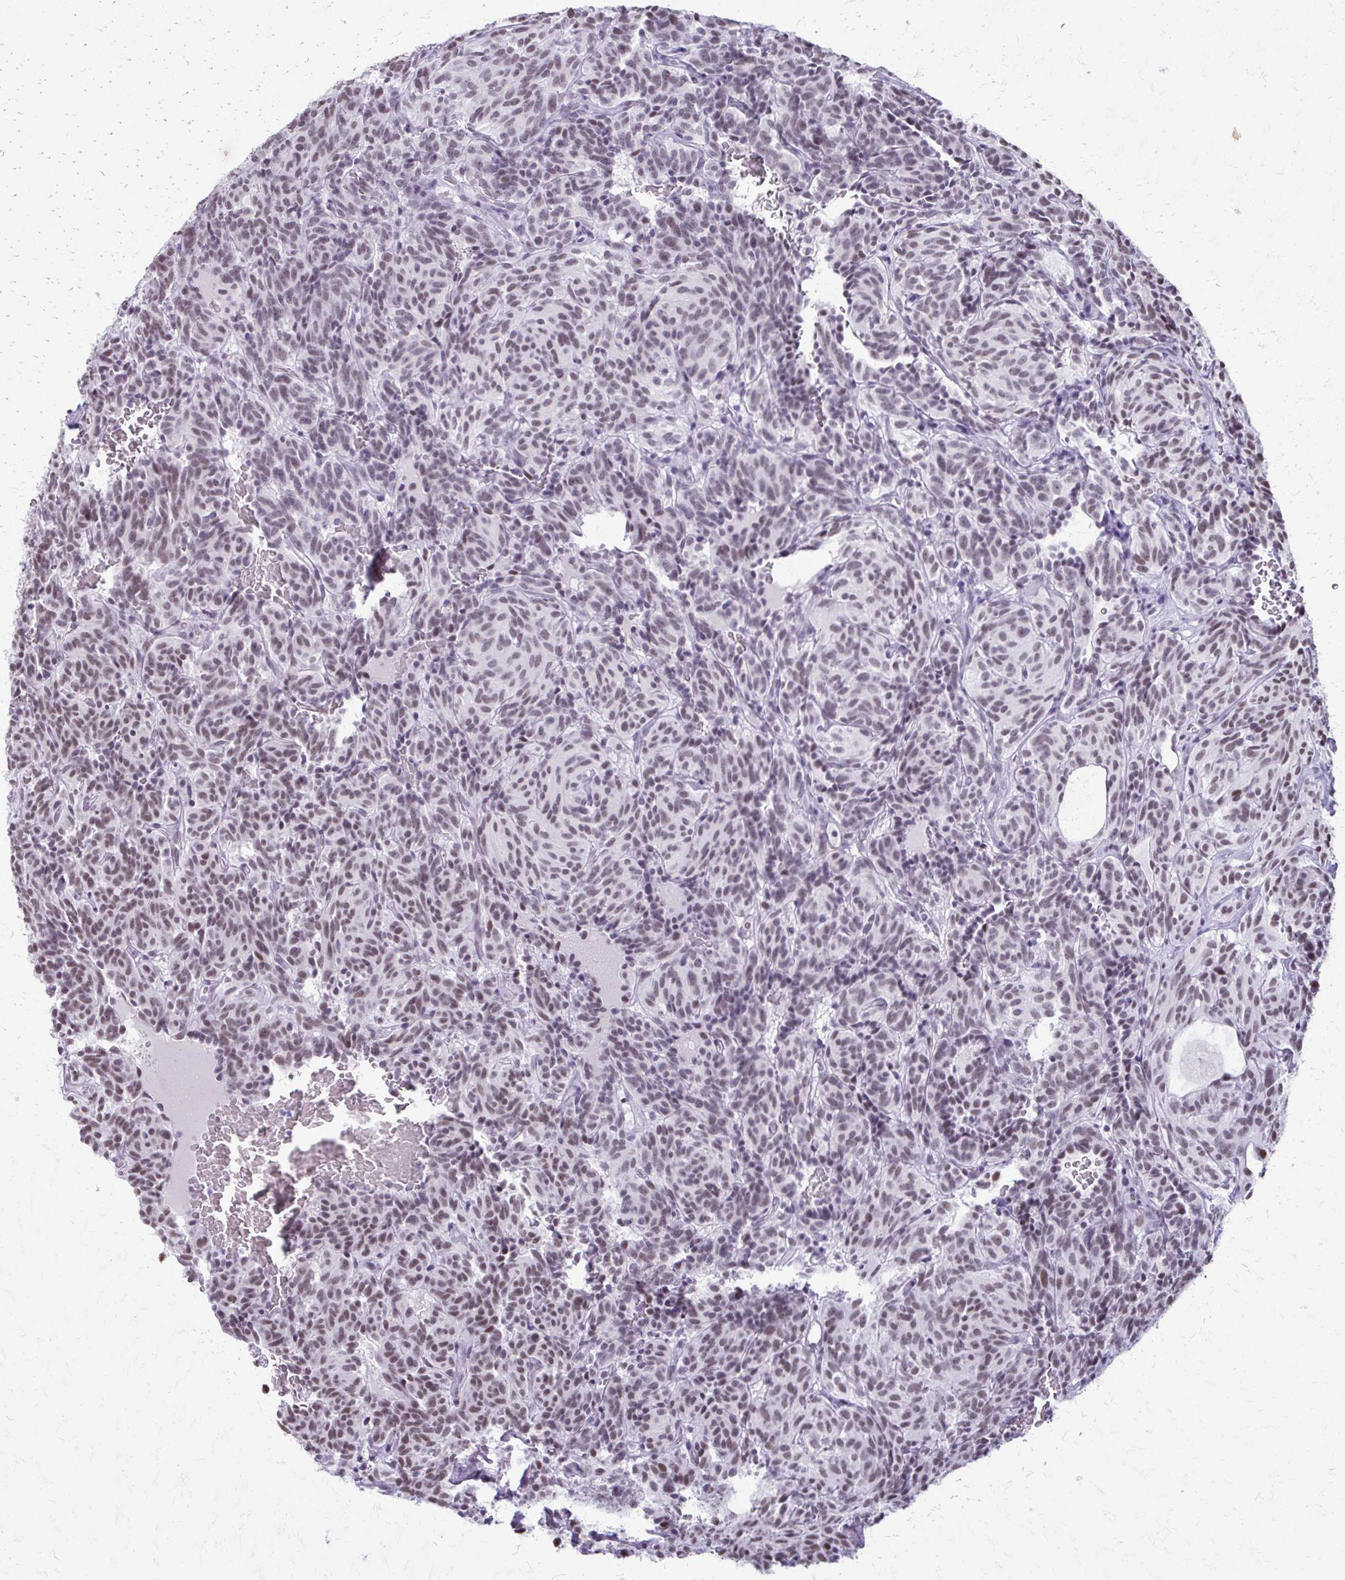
{"staining": {"intensity": "weak", "quantity": ">75%", "location": "nuclear"}, "tissue": "carcinoid", "cell_type": "Tumor cells", "image_type": "cancer", "snomed": [{"axis": "morphology", "description": "Carcinoid, malignant, NOS"}, {"axis": "topography", "description": "Lung"}], "caption": "The immunohistochemical stain labels weak nuclear positivity in tumor cells of malignant carcinoid tissue.", "gene": "SS18", "patient": {"sex": "female", "age": 61}}